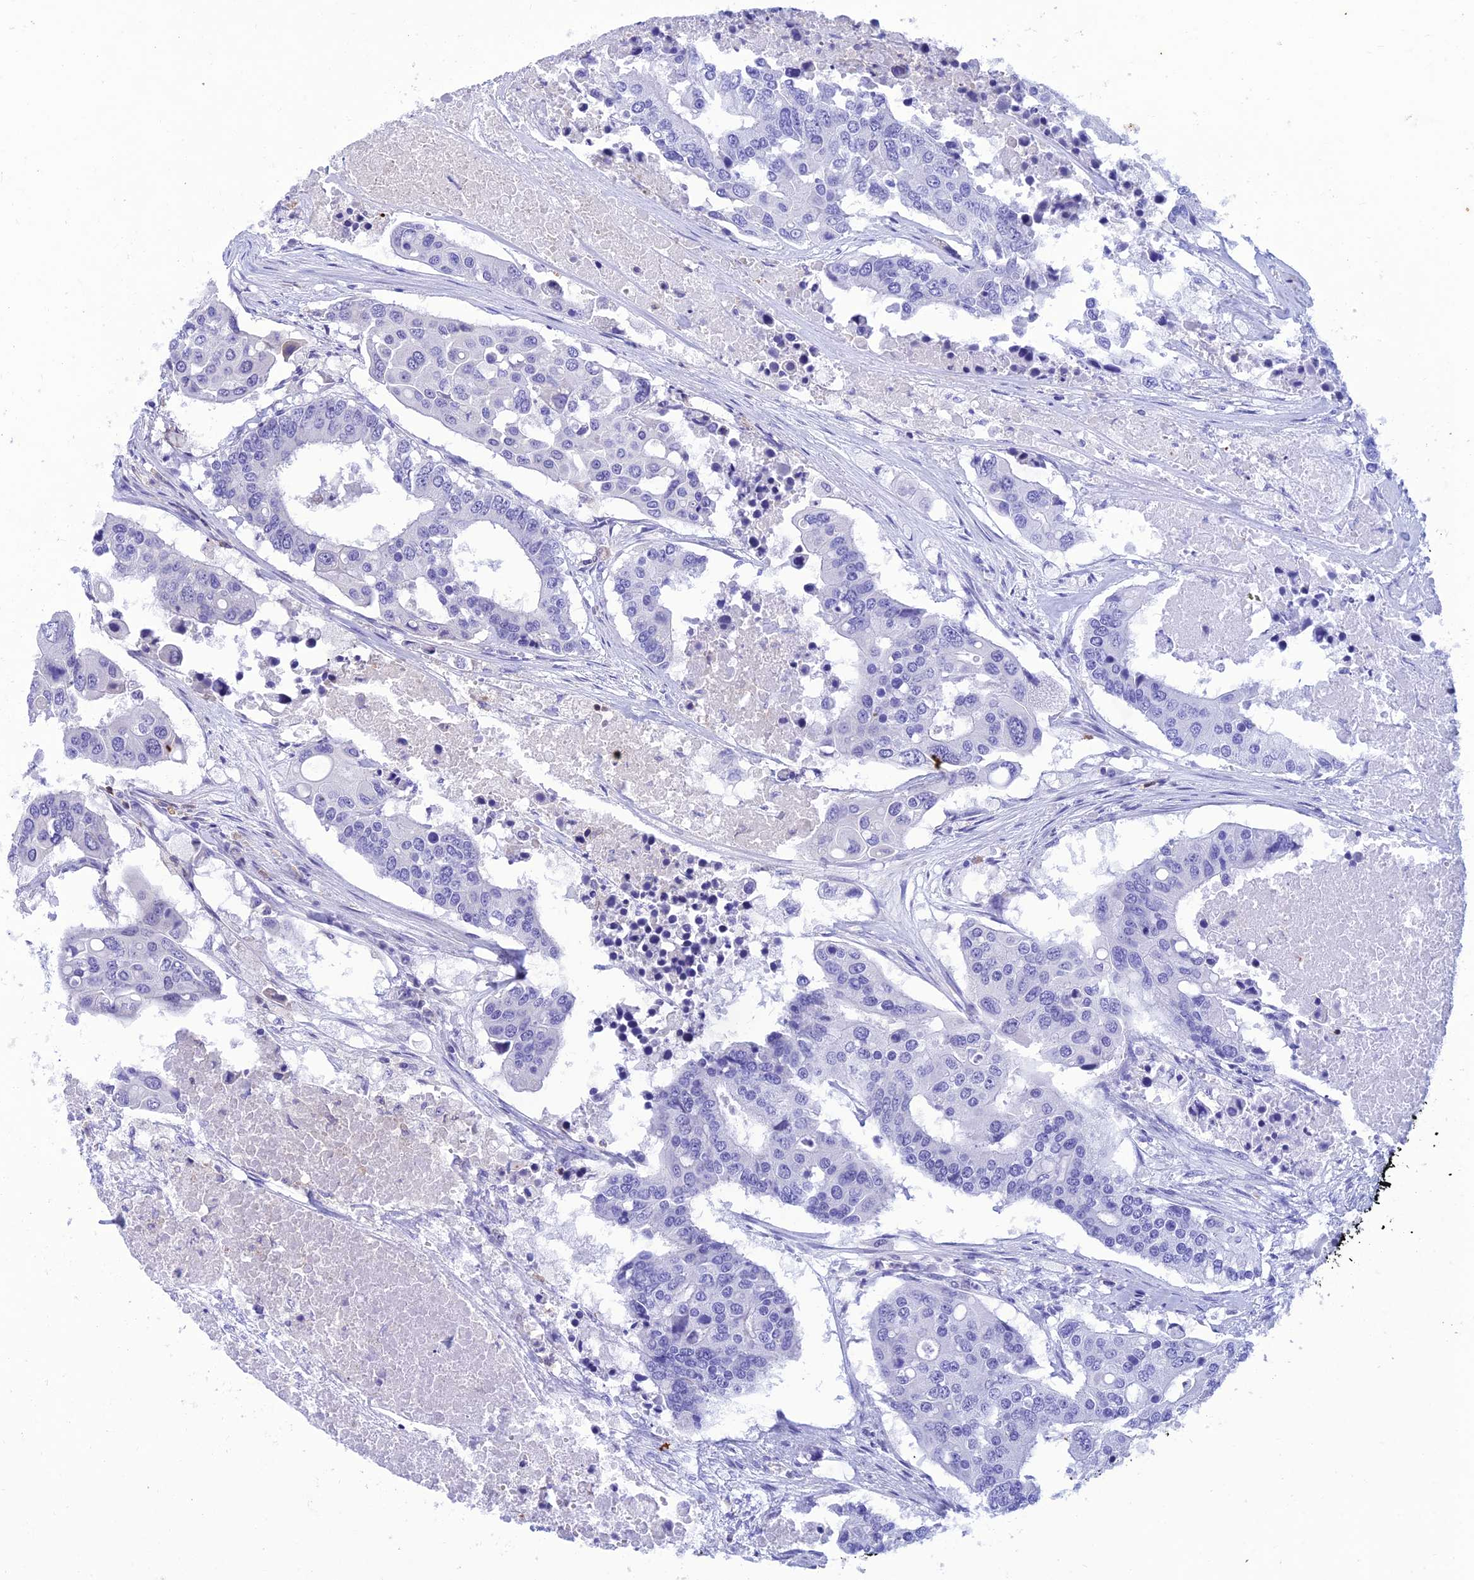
{"staining": {"intensity": "negative", "quantity": "none", "location": "none"}, "tissue": "colorectal cancer", "cell_type": "Tumor cells", "image_type": "cancer", "snomed": [{"axis": "morphology", "description": "Adenocarcinoma, NOS"}, {"axis": "topography", "description": "Colon"}], "caption": "IHC micrograph of neoplastic tissue: adenocarcinoma (colorectal) stained with DAB (3,3'-diaminobenzidine) reveals no significant protein expression in tumor cells.", "gene": "FAM76A", "patient": {"sex": "male", "age": 77}}